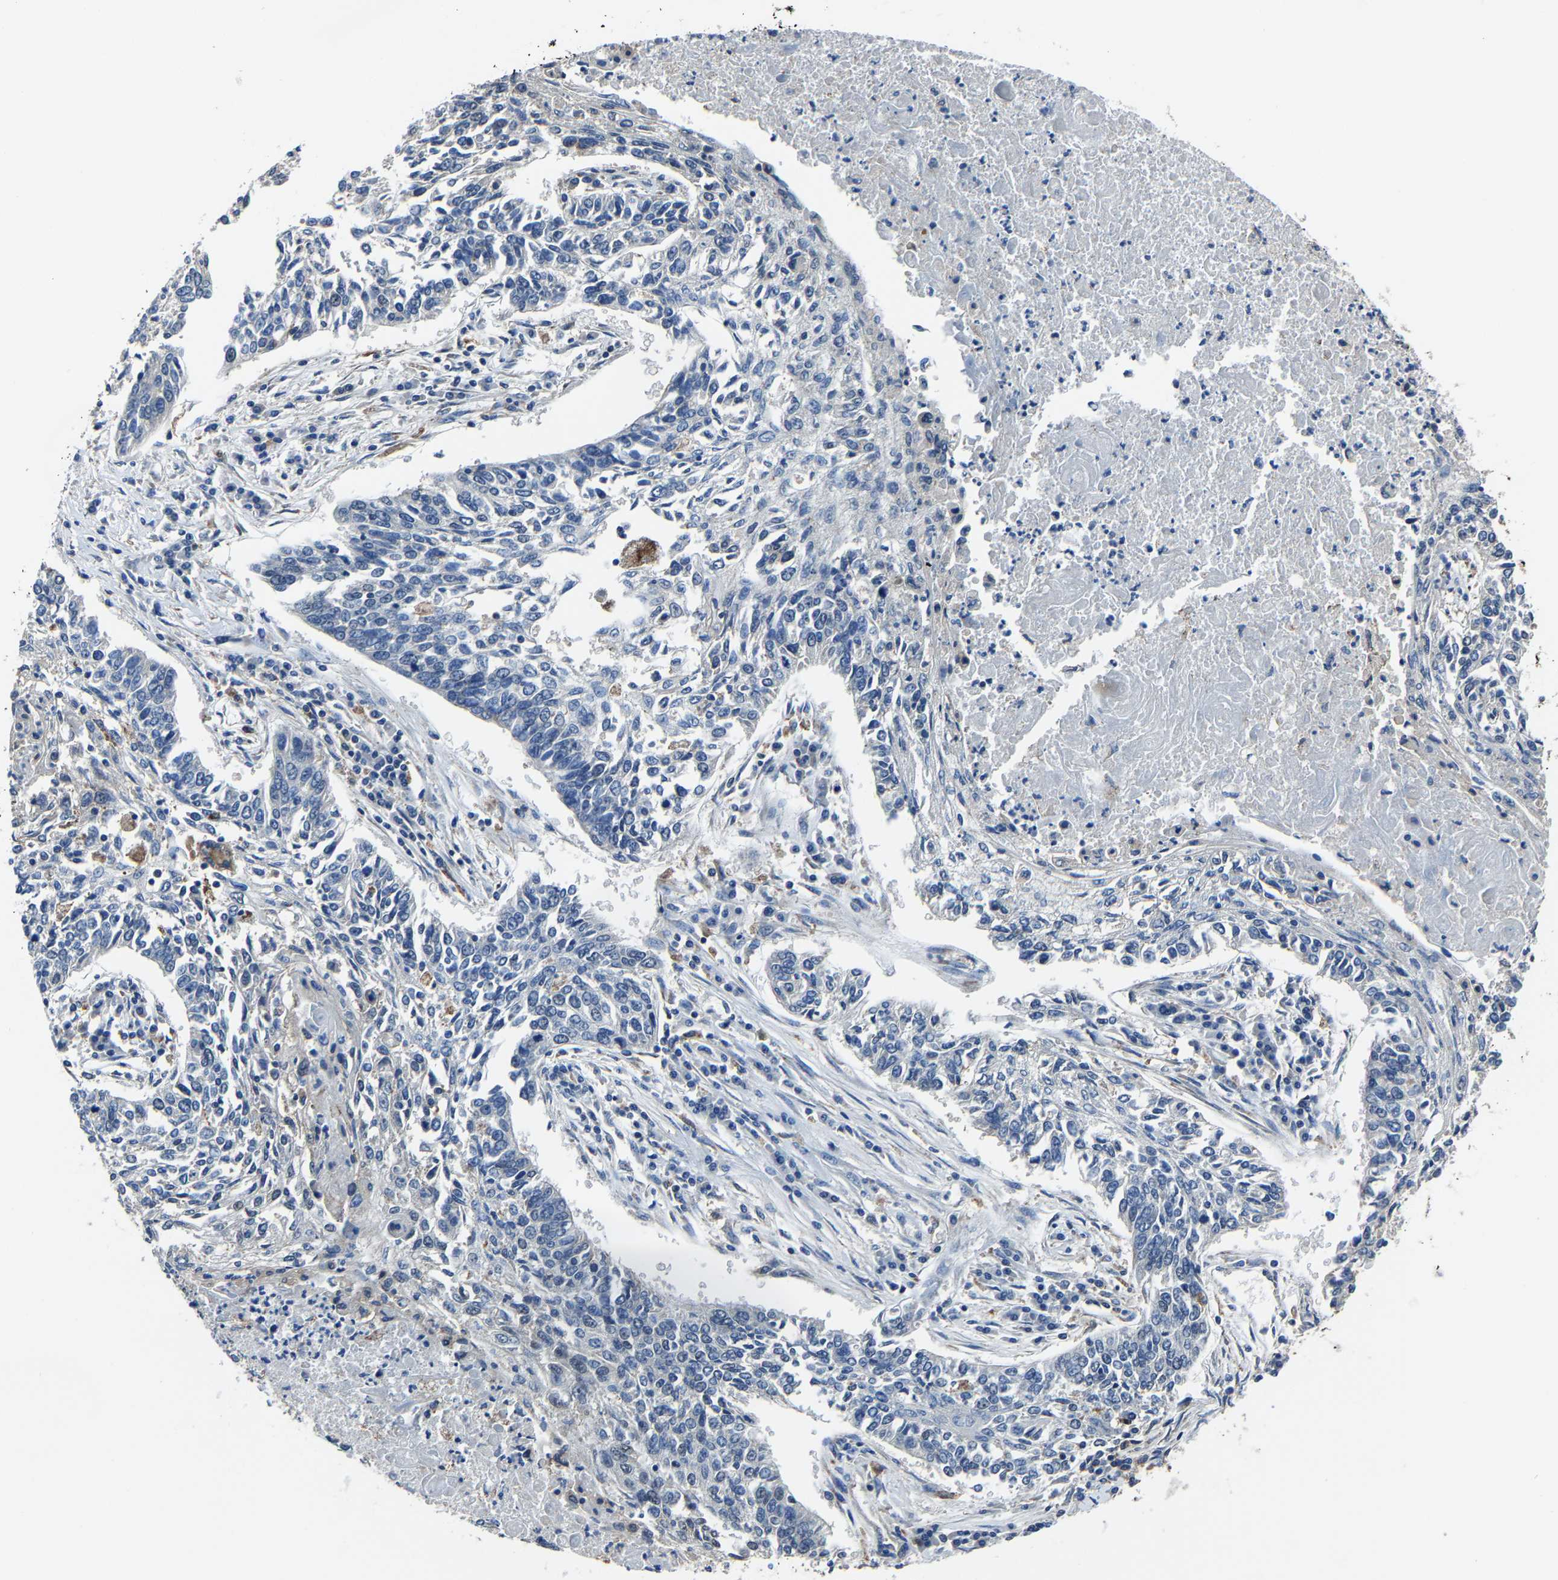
{"staining": {"intensity": "negative", "quantity": "none", "location": "none"}, "tissue": "lung cancer", "cell_type": "Tumor cells", "image_type": "cancer", "snomed": [{"axis": "morphology", "description": "Normal tissue, NOS"}, {"axis": "morphology", "description": "Squamous cell carcinoma, NOS"}, {"axis": "topography", "description": "Cartilage tissue"}, {"axis": "topography", "description": "Bronchus"}, {"axis": "topography", "description": "Lung"}], "caption": "This is an immunohistochemistry micrograph of human lung cancer. There is no staining in tumor cells.", "gene": "STRBP", "patient": {"sex": "female", "age": 49}}